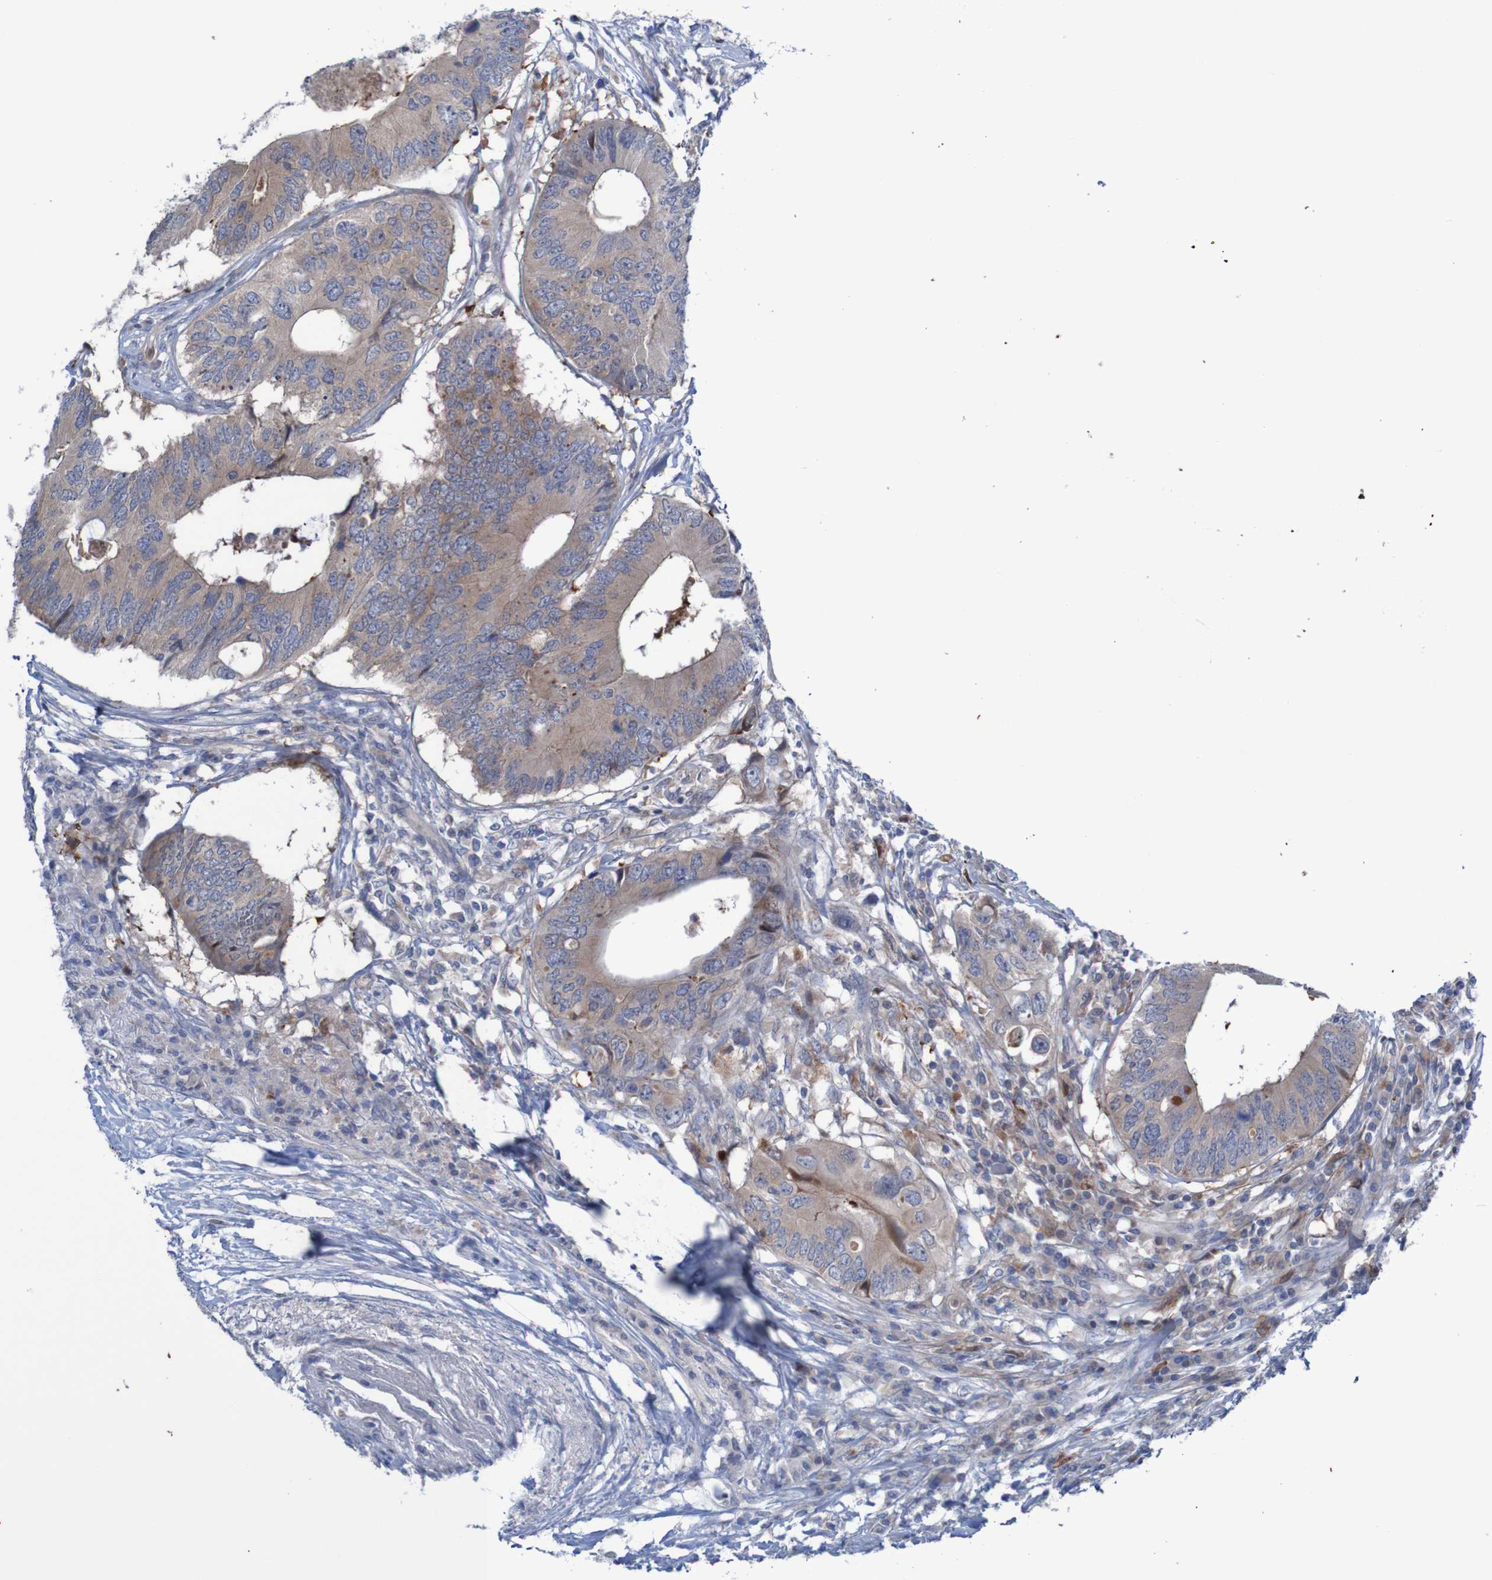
{"staining": {"intensity": "weak", "quantity": ">75%", "location": "cytoplasmic/membranous"}, "tissue": "colorectal cancer", "cell_type": "Tumor cells", "image_type": "cancer", "snomed": [{"axis": "morphology", "description": "Adenocarcinoma, NOS"}, {"axis": "topography", "description": "Colon"}], "caption": "Immunohistochemical staining of human colorectal cancer demonstrates weak cytoplasmic/membranous protein positivity in about >75% of tumor cells.", "gene": "ANGPT4", "patient": {"sex": "male", "age": 71}}